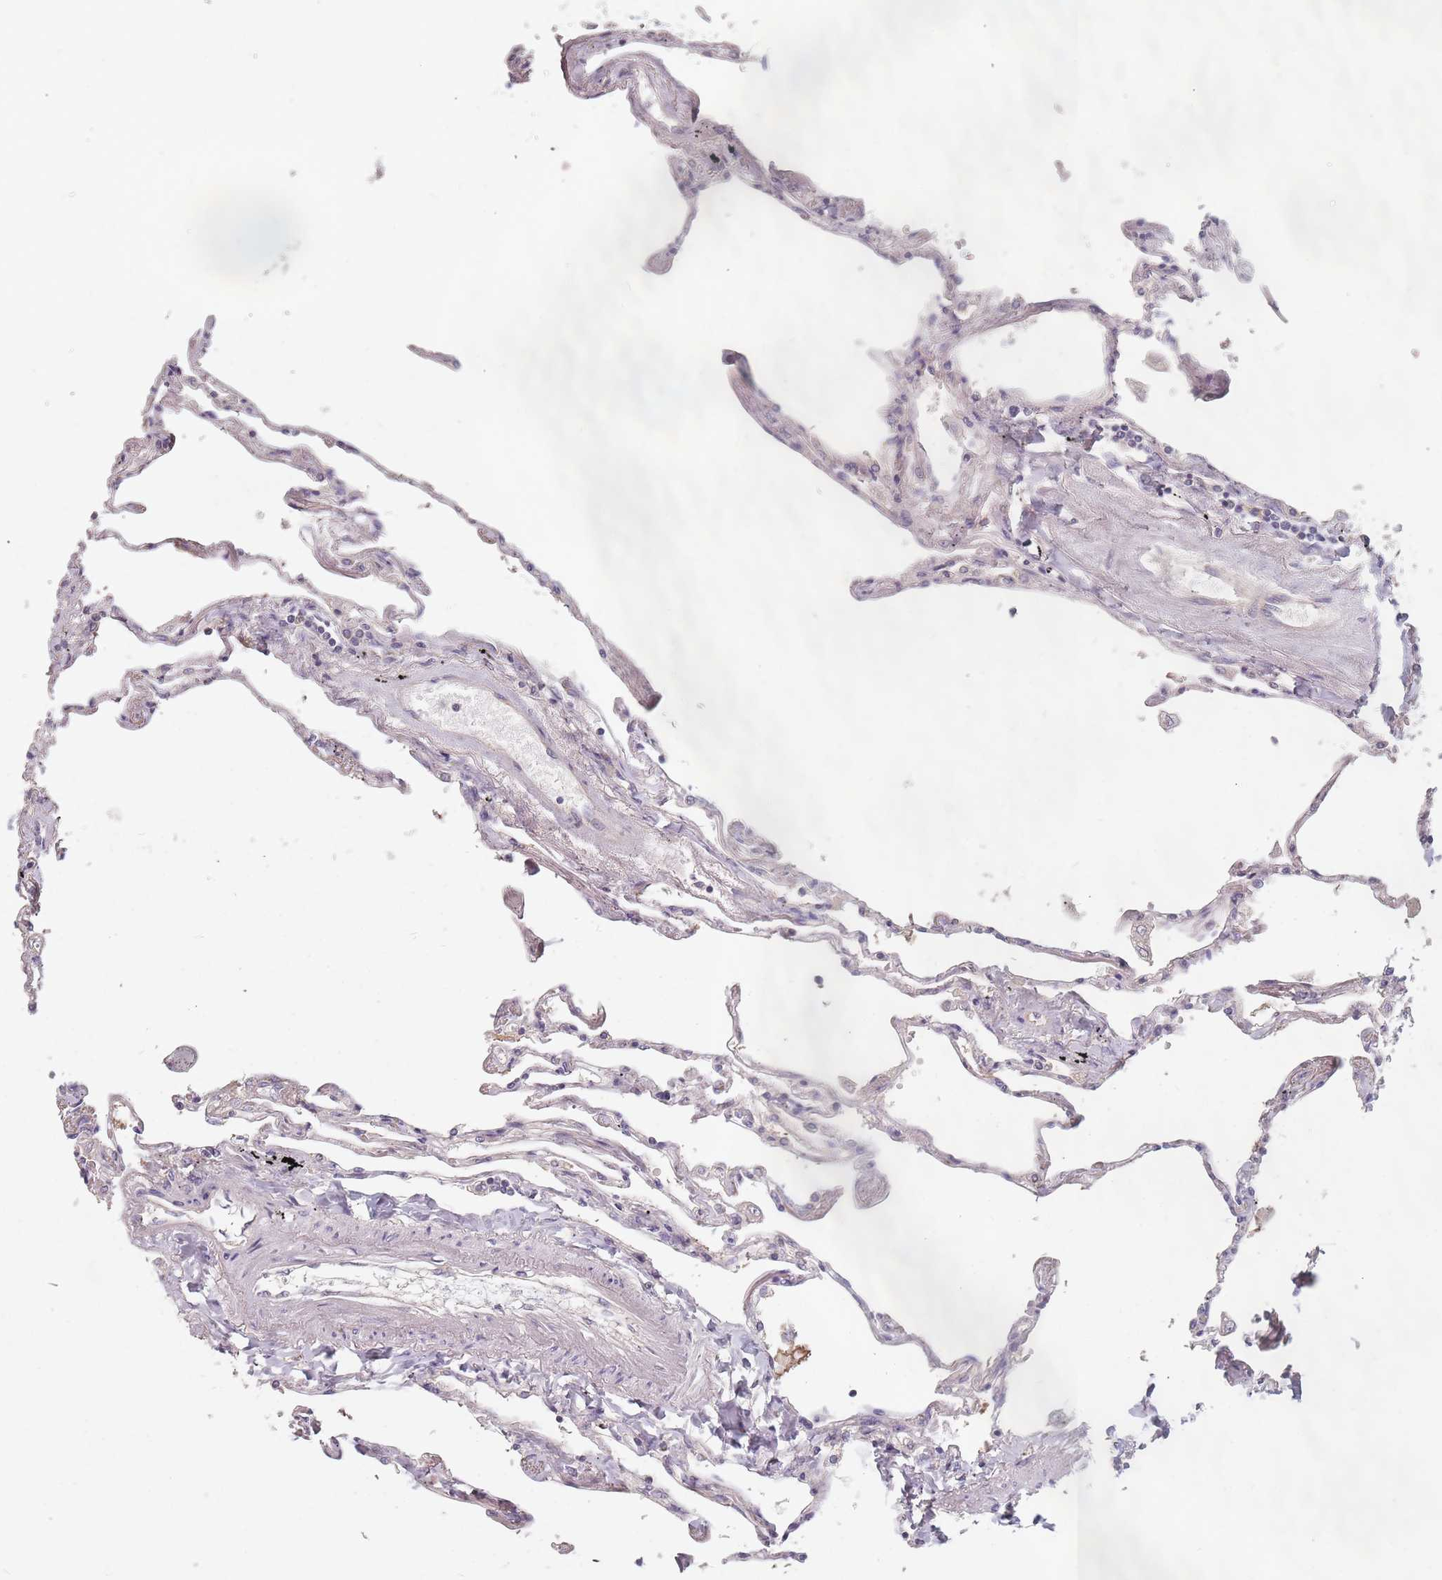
{"staining": {"intensity": "moderate", "quantity": "<25%", "location": "cytoplasmic/membranous"}, "tissue": "lung", "cell_type": "Alveolar cells", "image_type": "normal", "snomed": [{"axis": "morphology", "description": "Normal tissue, NOS"}, {"axis": "topography", "description": "Lung"}], "caption": "Immunohistochemical staining of unremarkable human lung displays moderate cytoplasmic/membranous protein positivity in approximately <25% of alveolar cells. Nuclei are stained in blue.", "gene": "ADAL", "patient": {"sex": "female", "age": 67}}